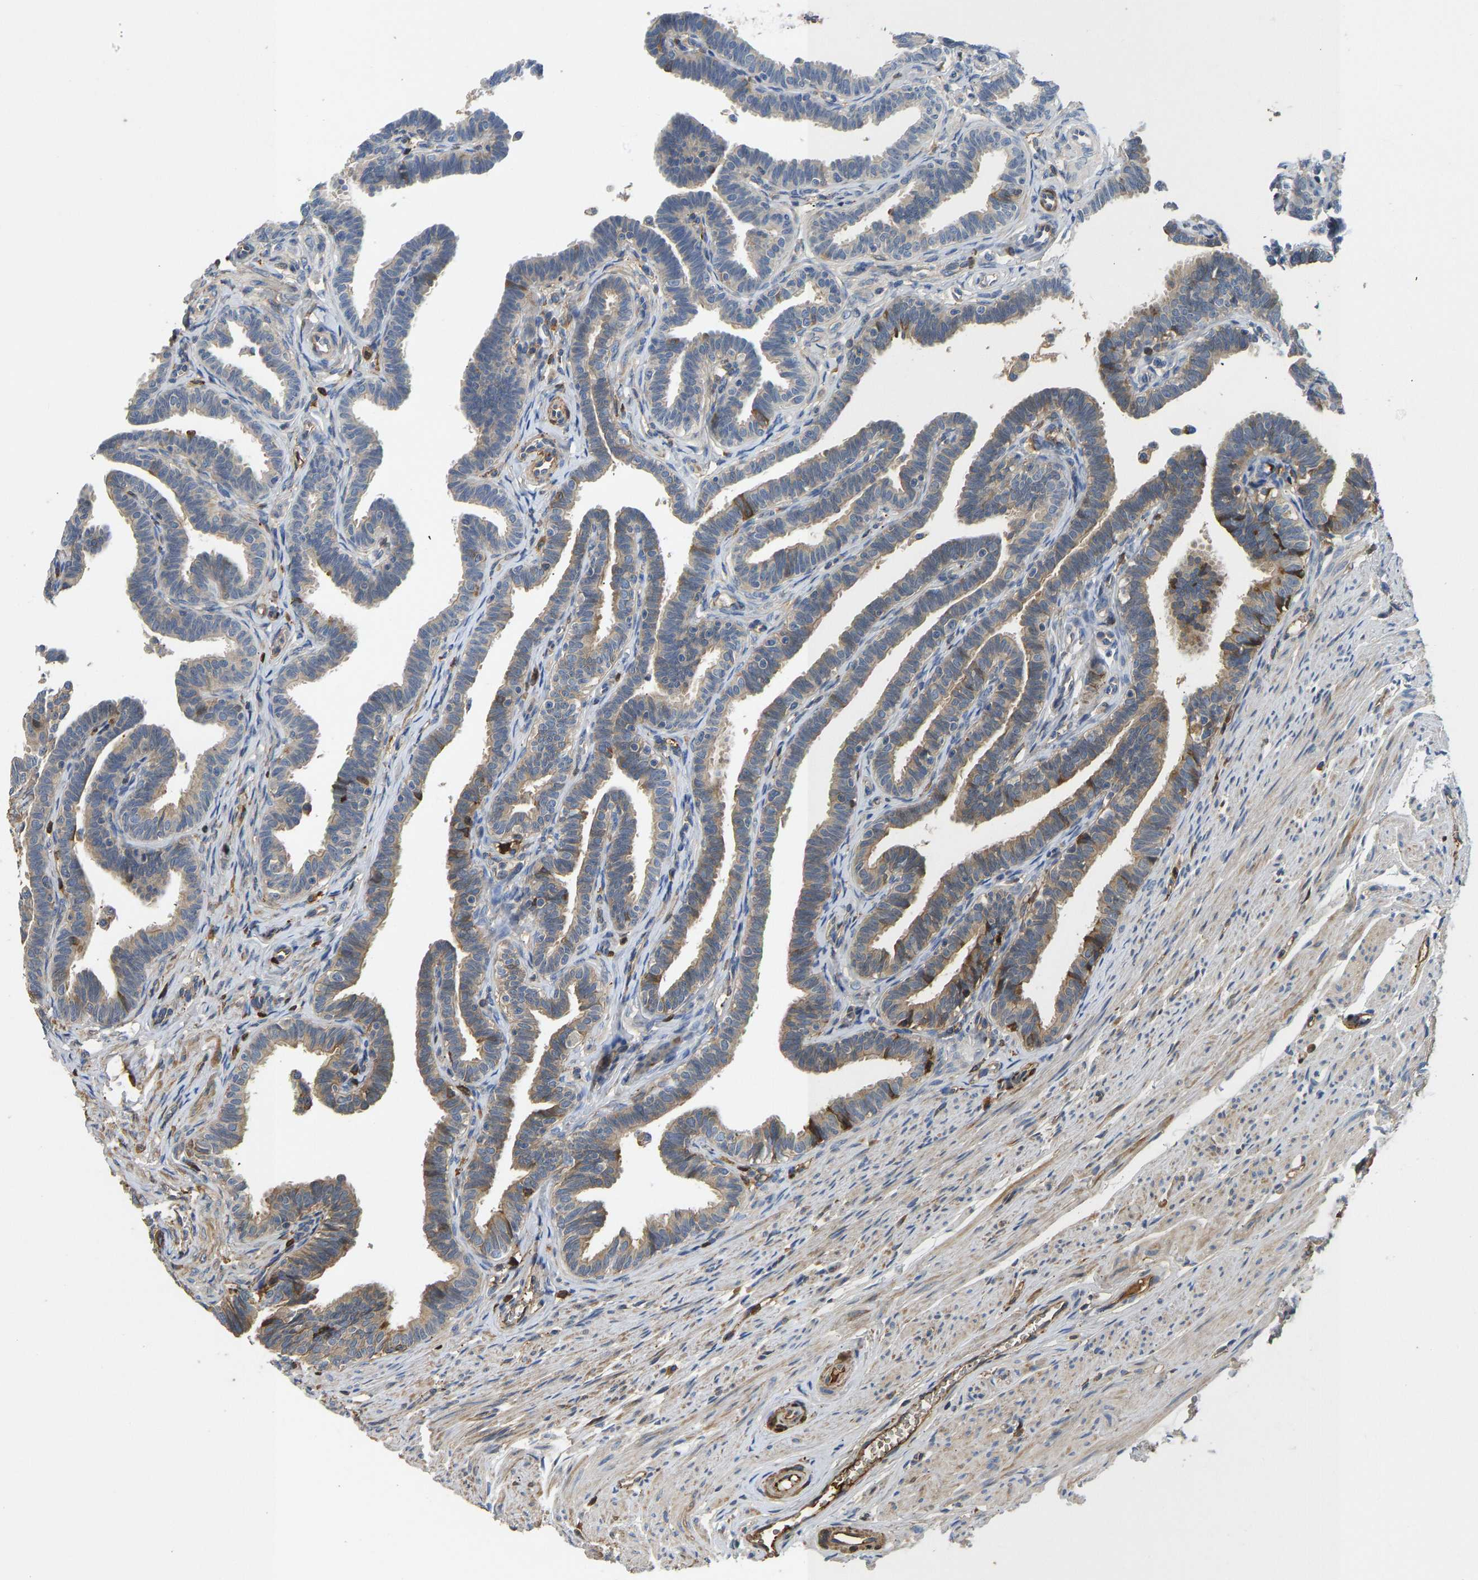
{"staining": {"intensity": "moderate", "quantity": "25%-75%", "location": "cytoplasmic/membranous"}, "tissue": "fallopian tube", "cell_type": "Glandular cells", "image_type": "normal", "snomed": [{"axis": "morphology", "description": "Normal tissue, NOS"}, {"axis": "topography", "description": "Fallopian tube"}, {"axis": "topography", "description": "Ovary"}], "caption": "Protein staining shows moderate cytoplasmic/membranous staining in approximately 25%-75% of glandular cells in unremarkable fallopian tube. The protein is stained brown, and the nuclei are stained in blue (DAB IHC with brightfield microscopy, high magnification).", "gene": "VCPKMT", "patient": {"sex": "female", "age": 23}}